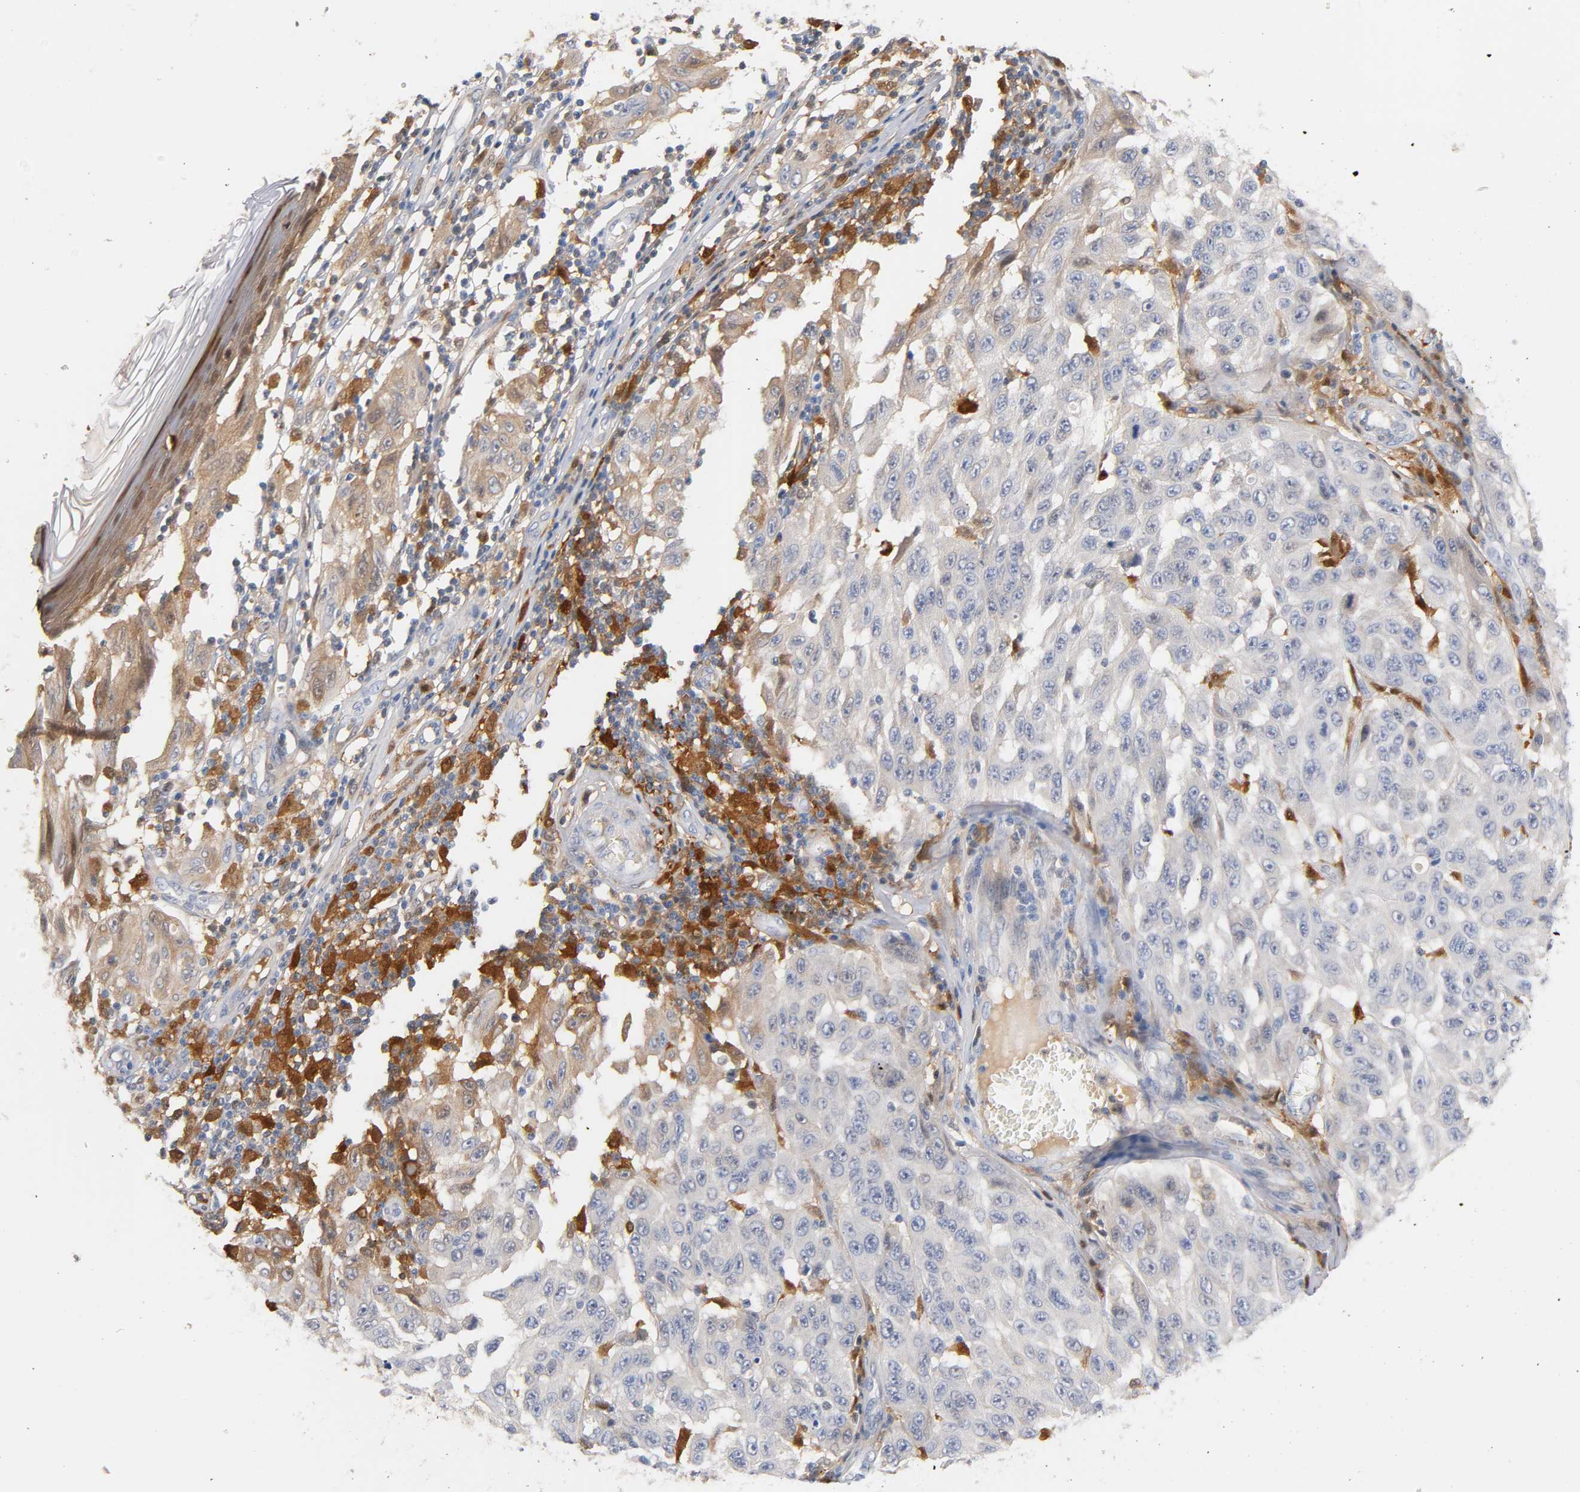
{"staining": {"intensity": "negative", "quantity": "none", "location": "none"}, "tissue": "melanoma", "cell_type": "Tumor cells", "image_type": "cancer", "snomed": [{"axis": "morphology", "description": "Malignant melanoma, NOS"}, {"axis": "topography", "description": "Skin"}], "caption": "Tumor cells show no significant staining in malignant melanoma. Nuclei are stained in blue.", "gene": "IL18", "patient": {"sex": "male", "age": 30}}